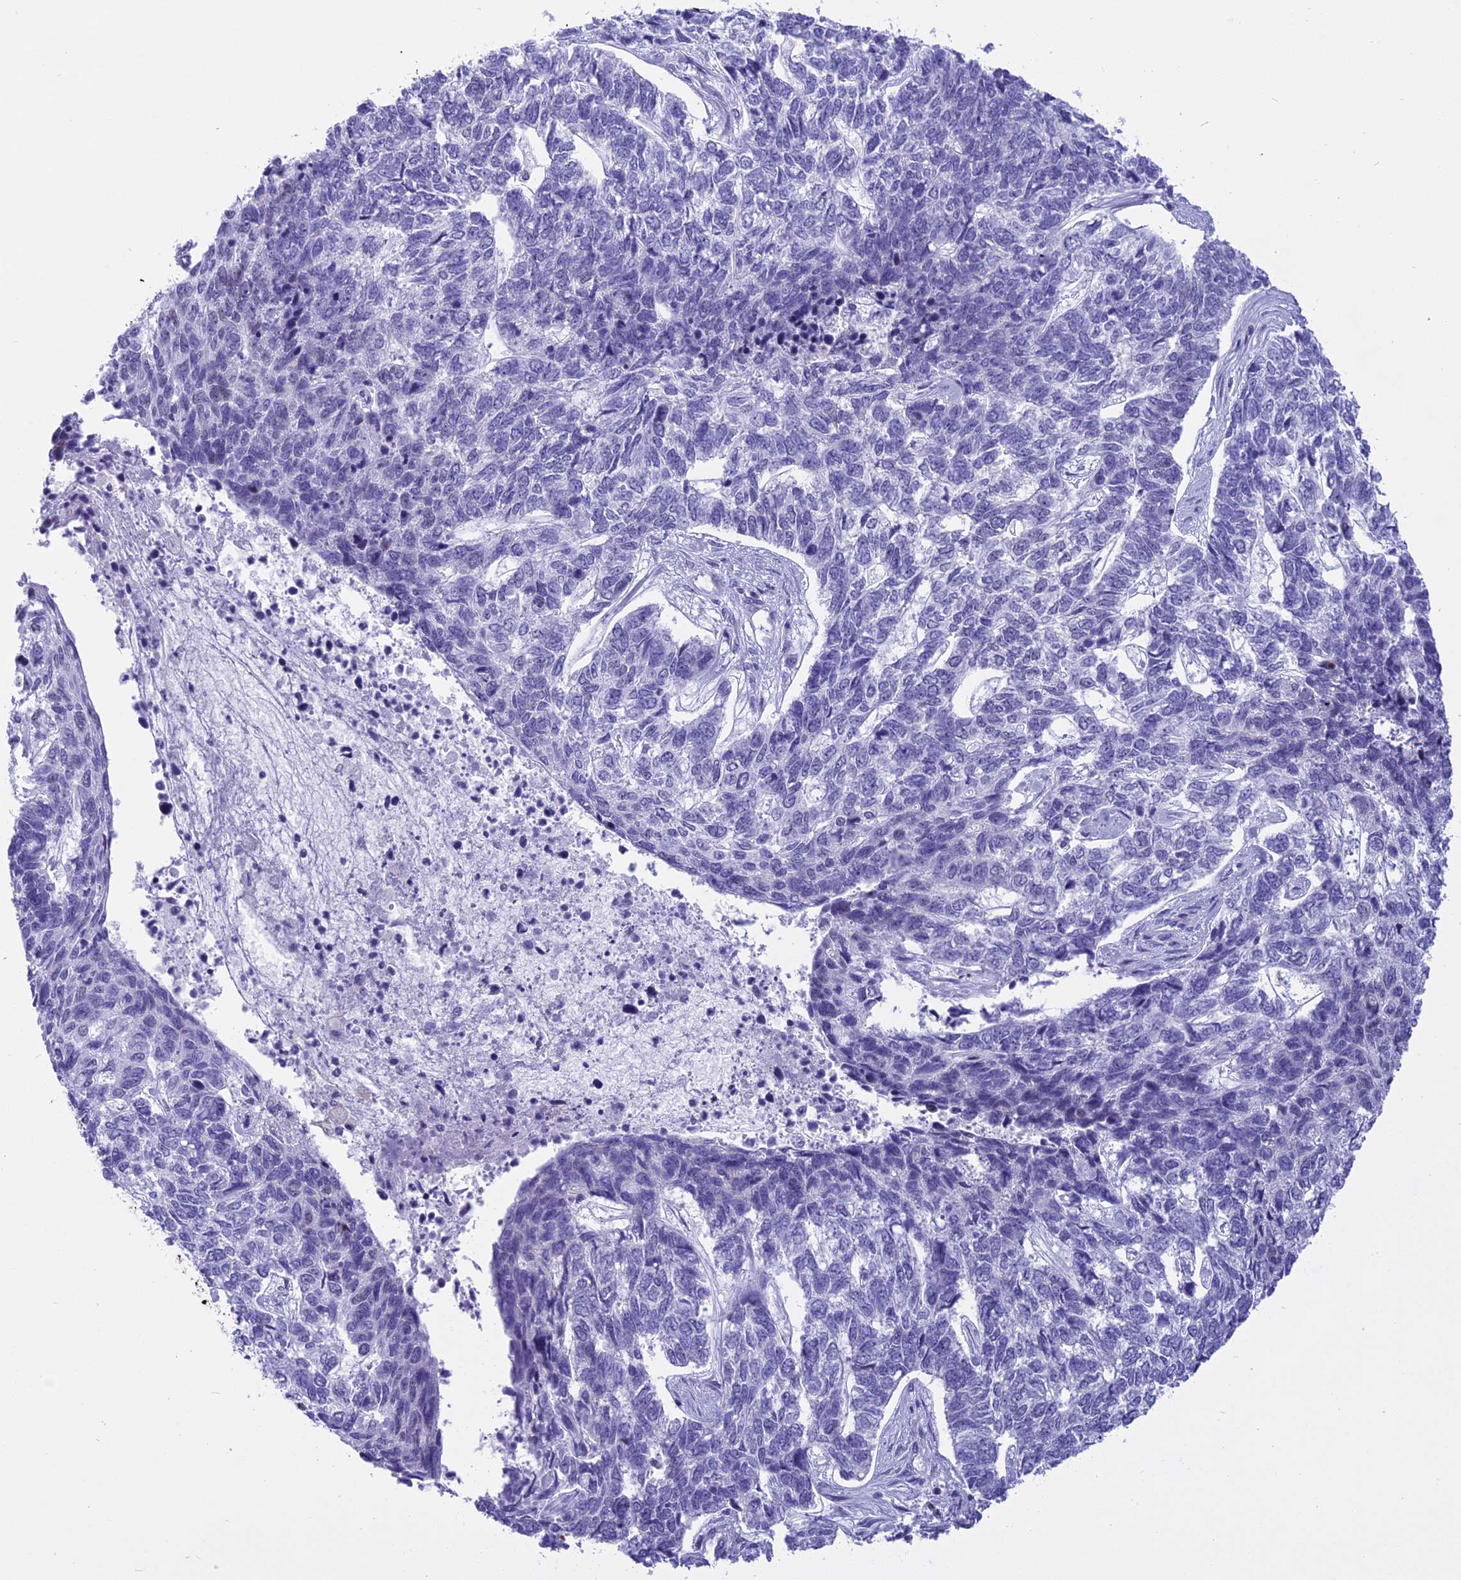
{"staining": {"intensity": "negative", "quantity": "none", "location": "none"}, "tissue": "skin cancer", "cell_type": "Tumor cells", "image_type": "cancer", "snomed": [{"axis": "morphology", "description": "Basal cell carcinoma"}, {"axis": "topography", "description": "Skin"}], "caption": "Tumor cells are negative for protein expression in human skin cancer.", "gene": "SPIRE2", "patient": {"sex": "female", "age": 65}}